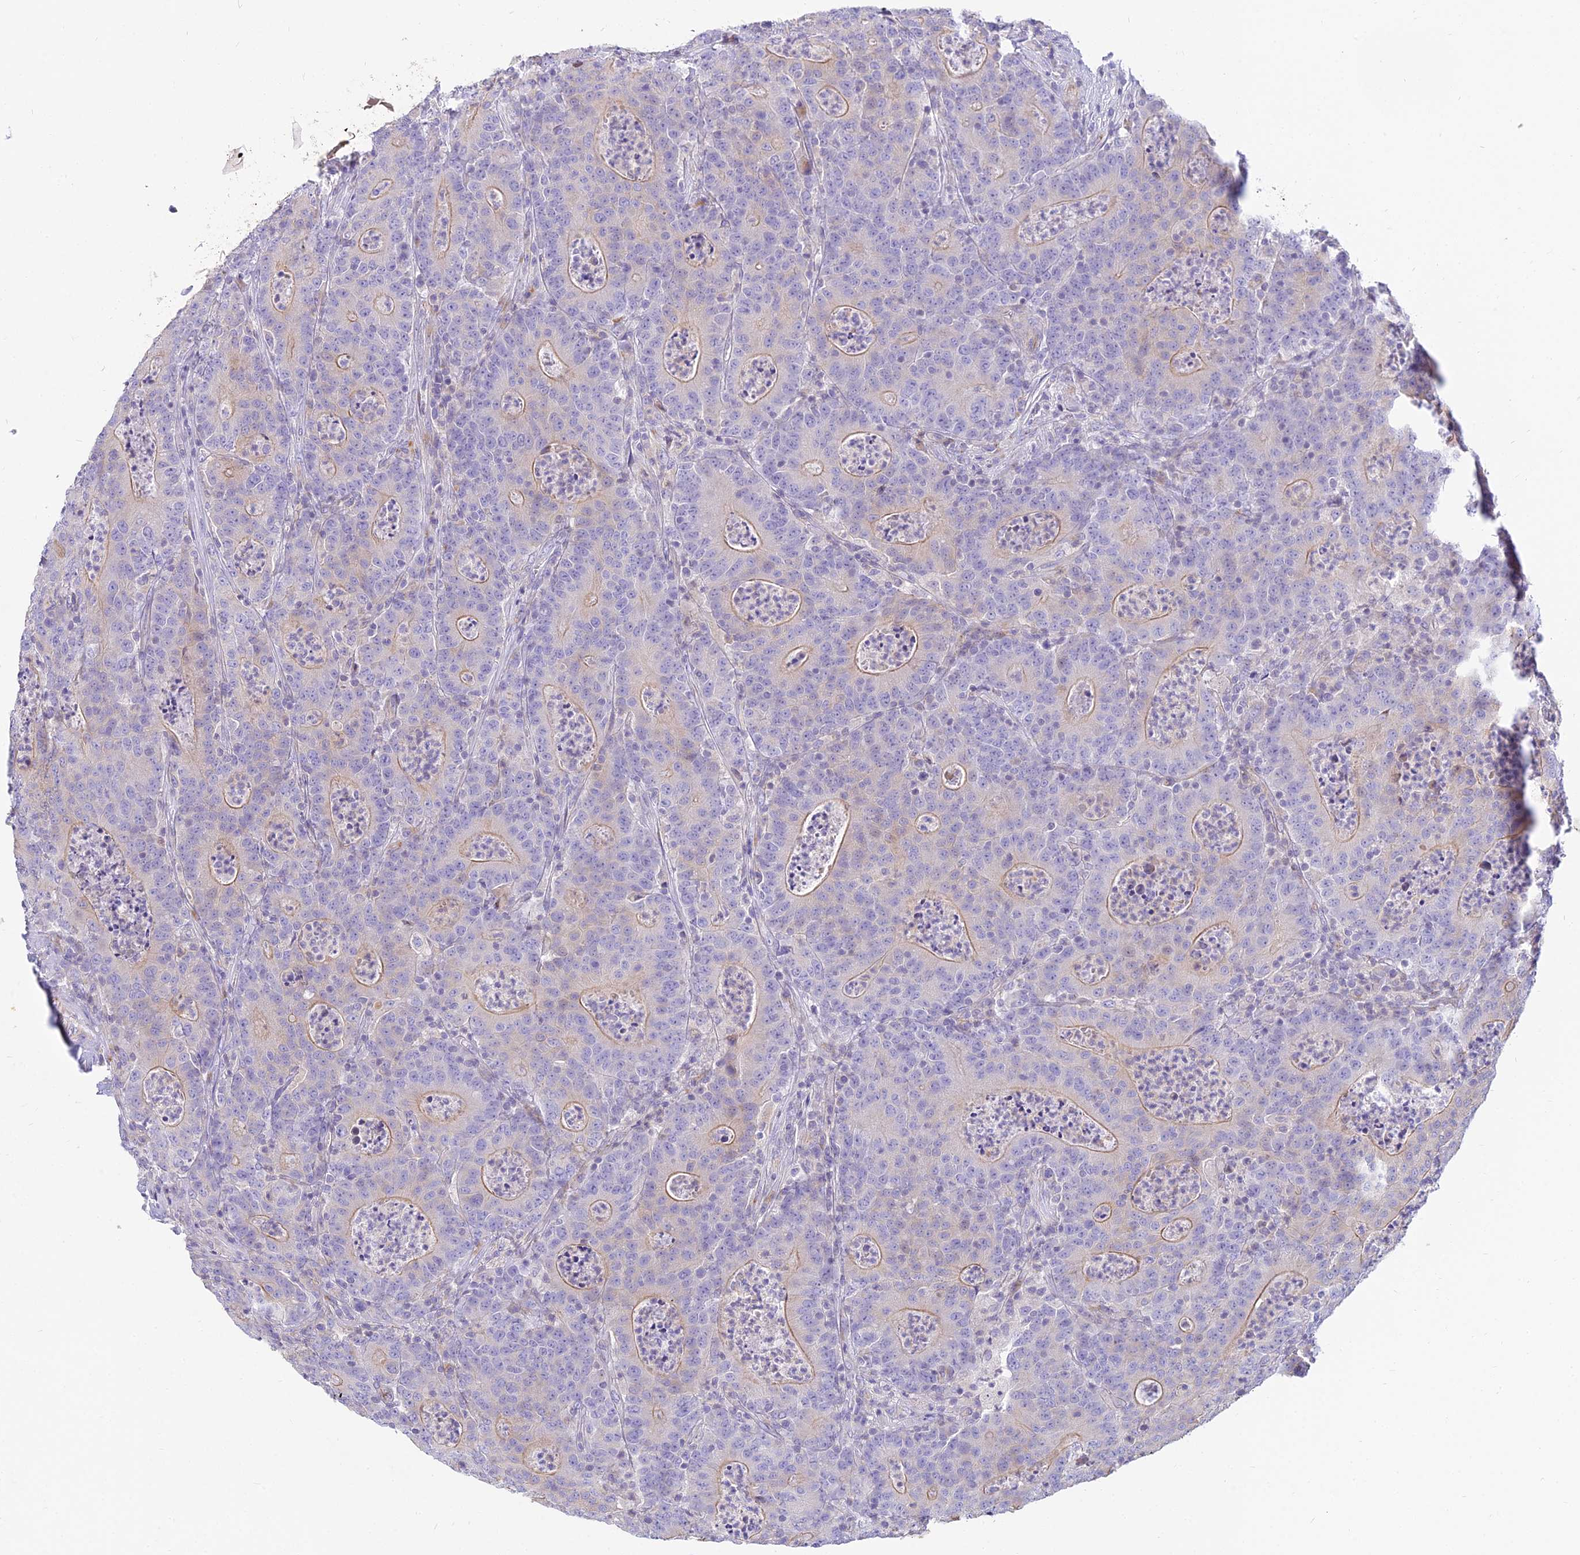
{"staining": {"intensity": "weak", "quantity": "<25%", "location": "cytoplasmic/membranous"}, "tissue": "colorectal cancer", "cell_type": "Tumor cells", "image_type": "cancer", "snomed": [{"axis": "morphology", "description": "Adenocarcinoma, NOS"}, {"axis": "topography", "description": "Colon"}], "caption": "Immunohistochemistry (IHC) image of neoplastic tissue: human adenocarcinoma (colorectal) stained with DAB reveals no significant protein staining in tumor cells. (Brightfield microscopy of DAB (3,3'-diaminobenzidine) immunohistochemistry at high magnification).", "gene": "SMIM24", "patient": {"sex": "male", "age": 83}}